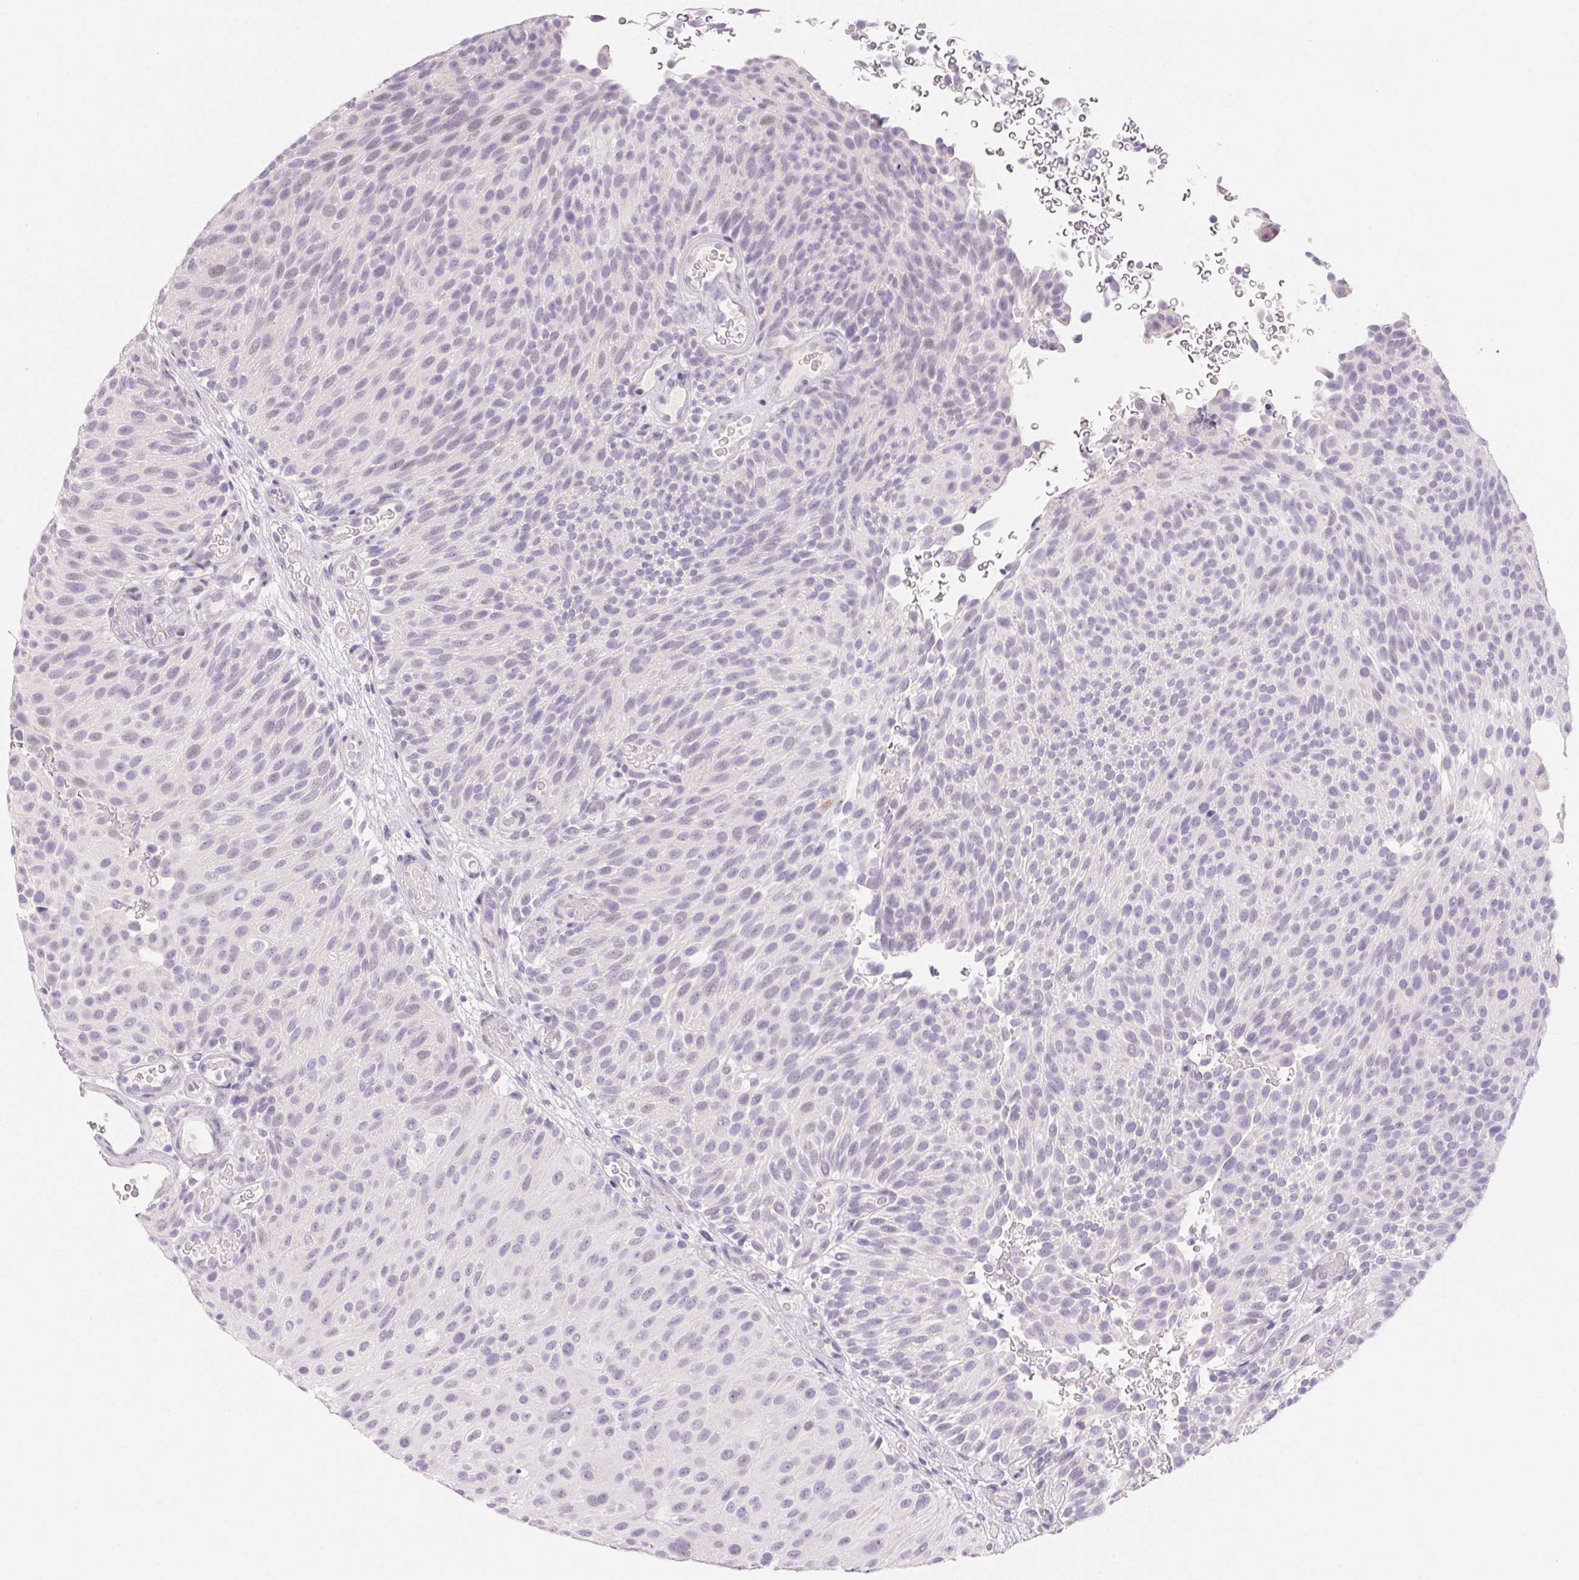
{"staining": {"intensity": "negative", "quantity": "none", "location": "none"}, "tissue": "urothelial cancer", "cell_type": "Tumor cells", "image_type": "cancer", "snomed": [{"axis": "morphology", "description": "Urothelial carcinoma, Low grade"}, {"axis": "topography", "description": "Urinary bladder"}], "caption": "Protein analysis of urothelial cancer reveals no significant staining in tumor cells.", "gene": "BPIFB2", "patient": {"sex": "male", "age": 78}}